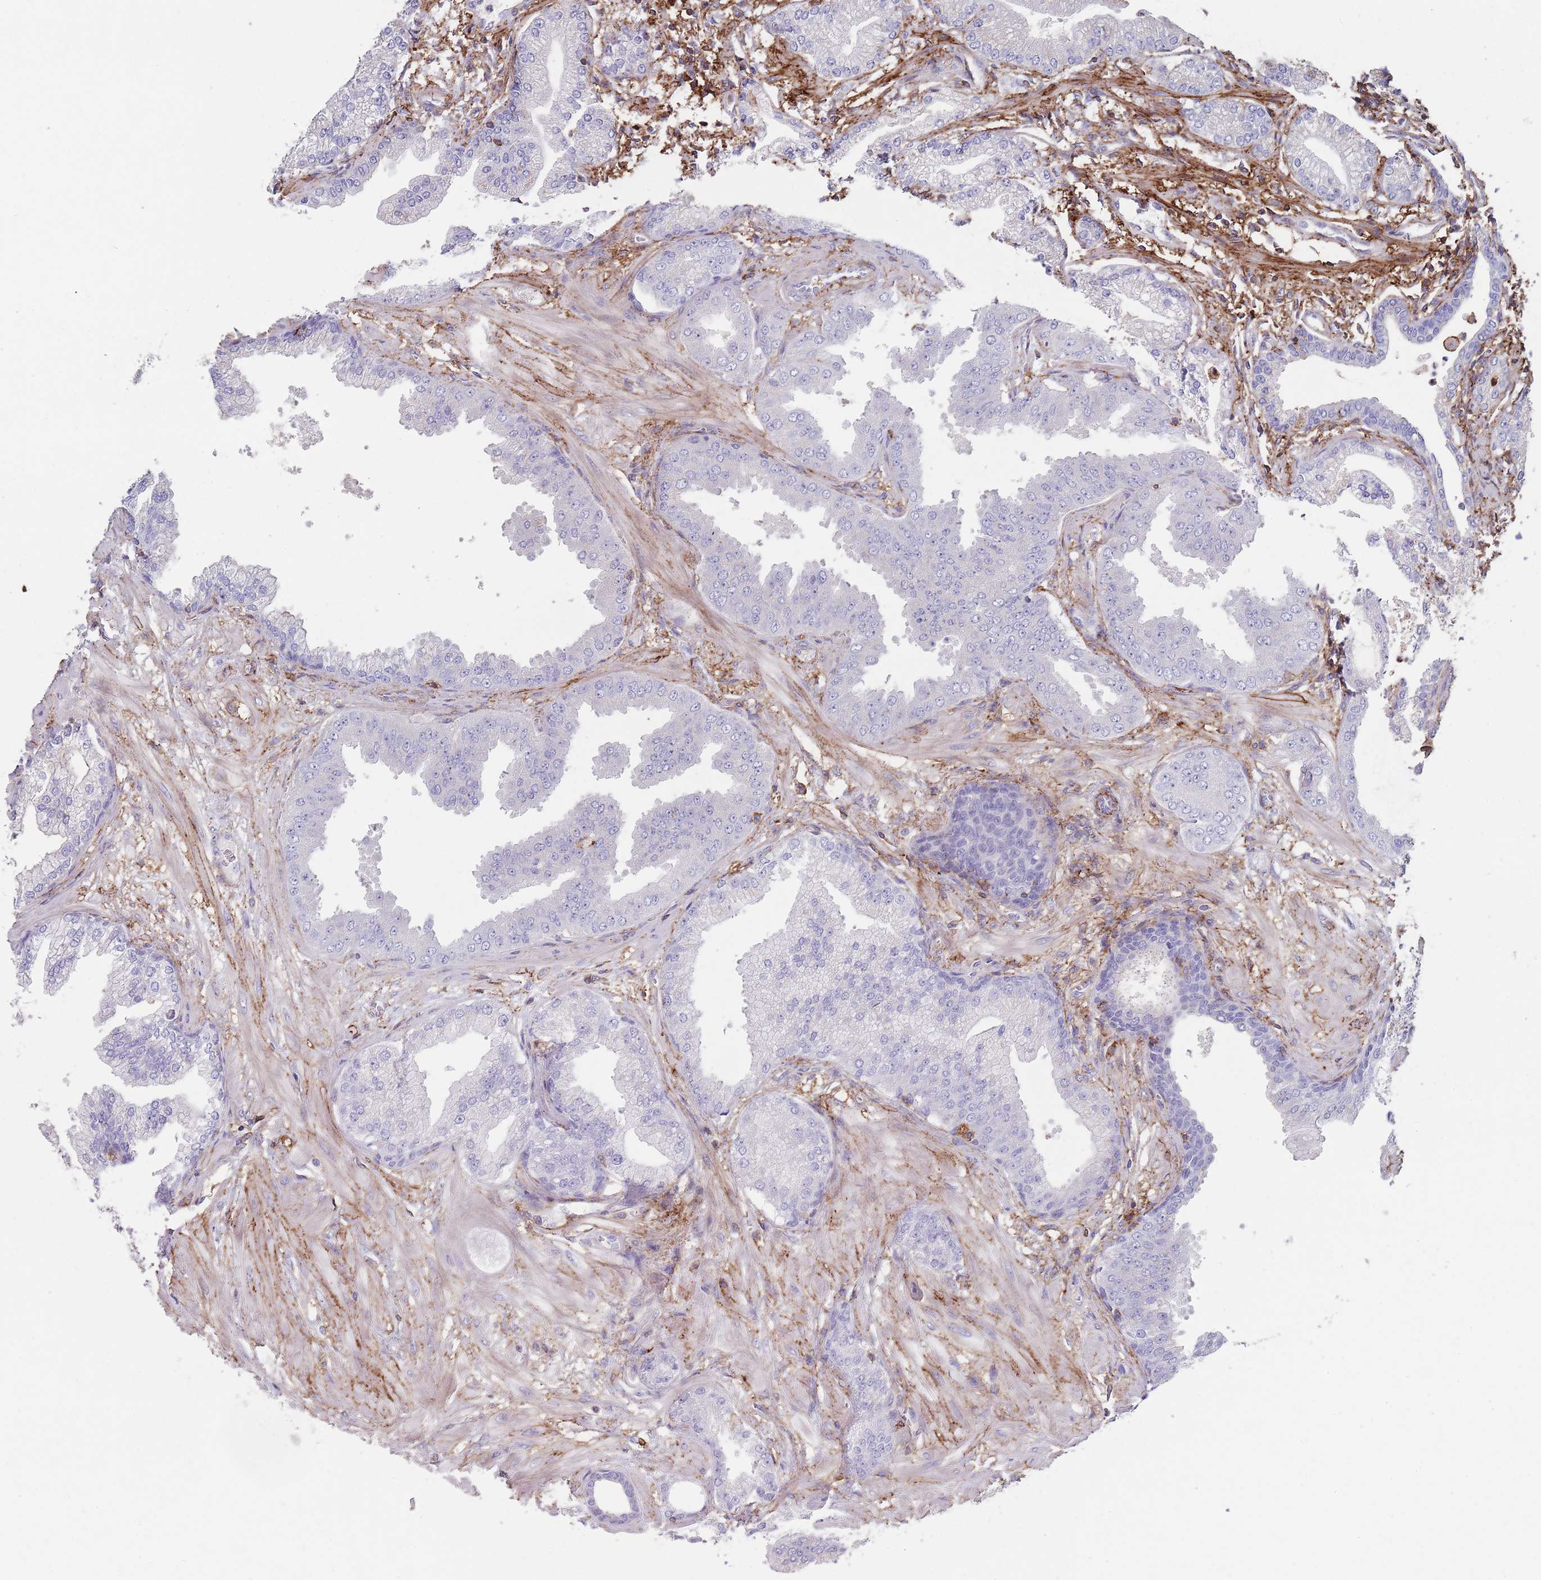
{"staining": {"intensity": "negative", "quantity": "none", "location": "none"}, "tissue": "prostate cancer", "cell_type": "Tumor cells", "image_type": "cancer", "snomed": [{"axis": "morphology", "description": "Adenocarcinoma, Low grade"}, {"axis": "topography", "description": "Prostate"}], "caption": "This is a histopathology image of immunohistochemistry staining of prostate cancer (adenocarcinoma (low-grade)), which shows no positivity in tumor cells.", "gene": "RNF144A", "patient": {"sex": "male", "age": 55}}